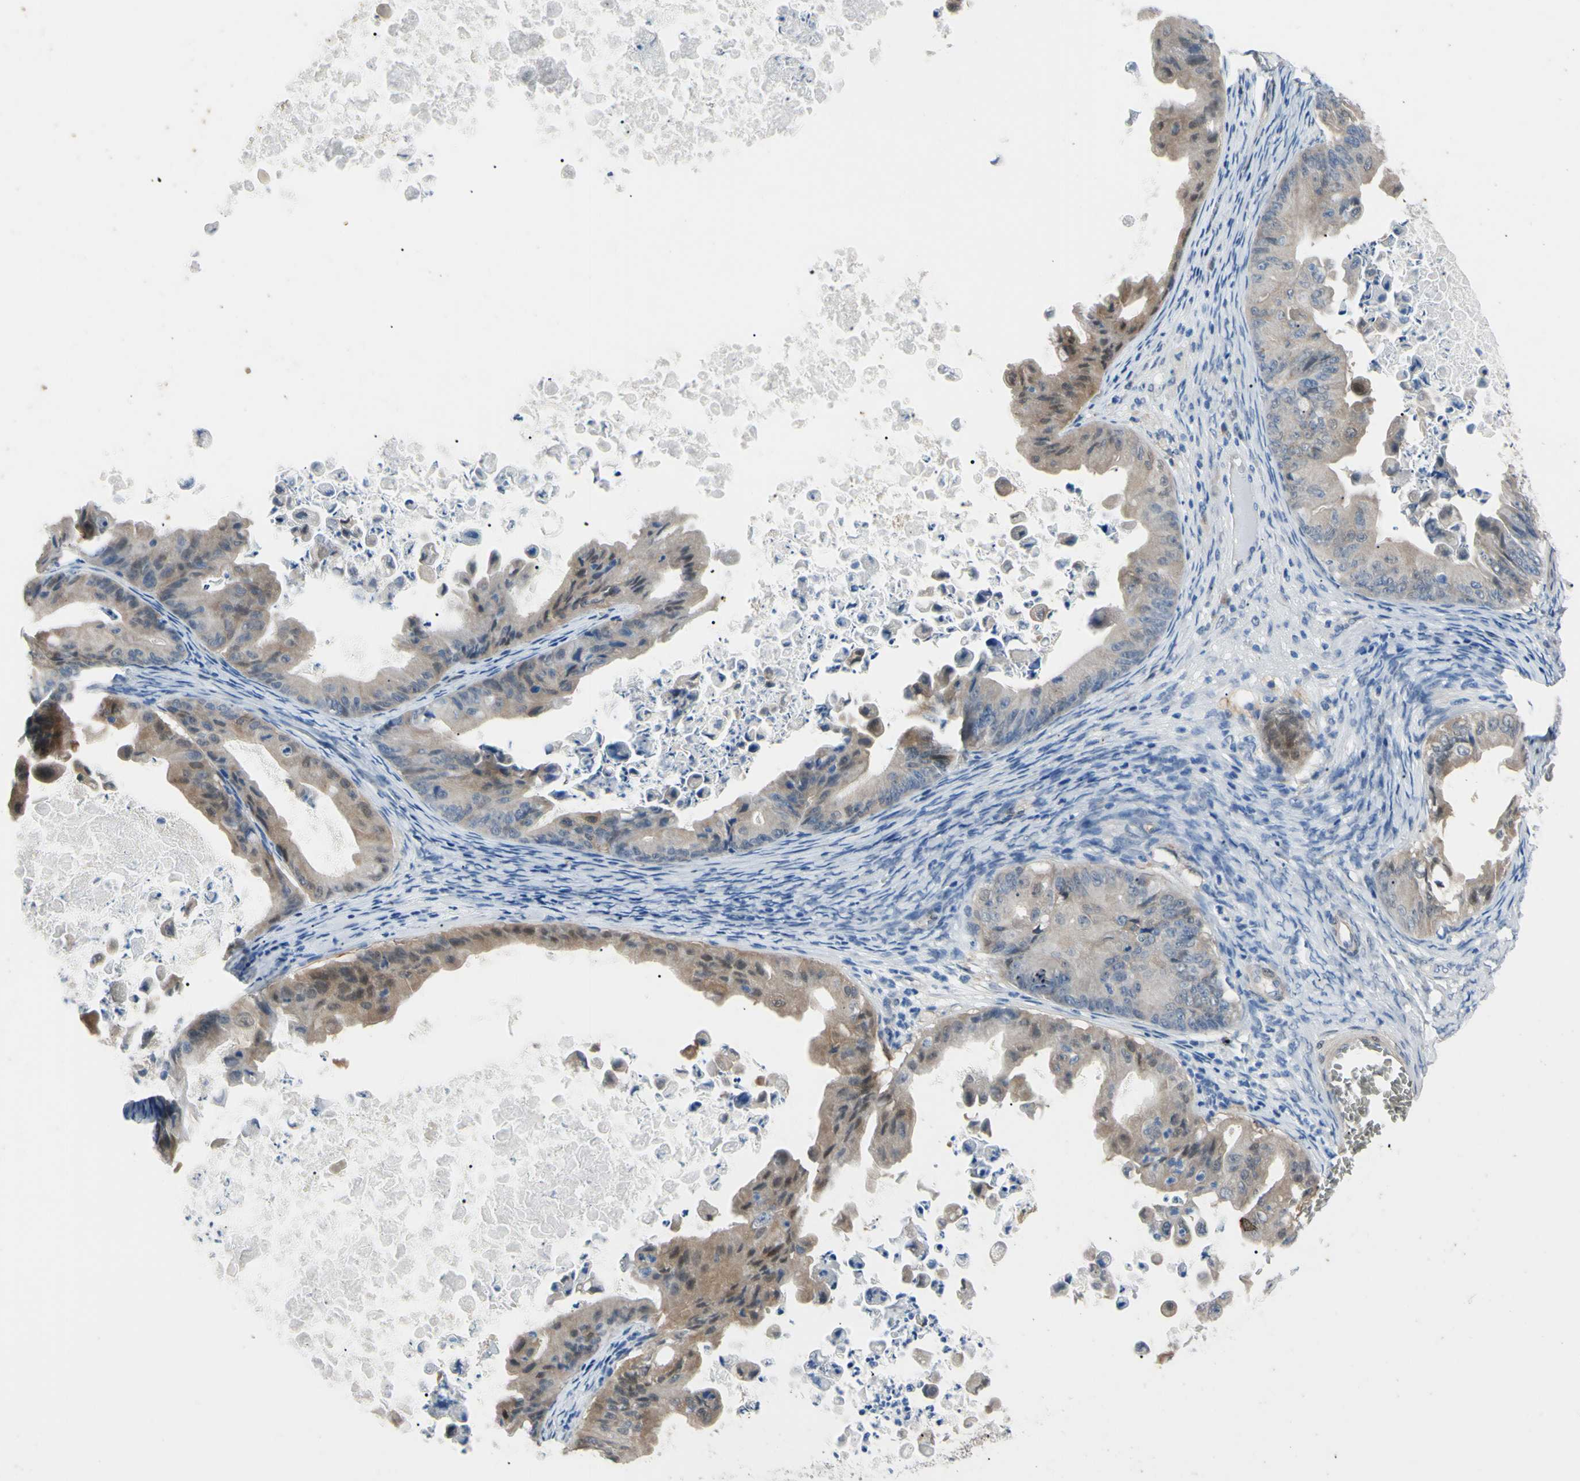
{"staining": {"intensity": "weak", "quantity": ">75%", "location": "cytoplasmic/membranous"}, "tissue": "ovarian cancer", "cell_type": "Tumor cells", "image_type": "cancer", "snomed": [{"axis": "morphology", "description": "Cystadenocarcinoma, mucinous, NOS"}, {"axis": "topography", "description": "Ovary"}], "caption": "A brown stain labels weak cytoplasmic/membranous expression of a protein in mucinous cystadenocarcinoma (ovarian) tumor cells. Nuclei are stained in blue.", "gene": "NOL3", "patient": {"sex": "female", "age": 37}}